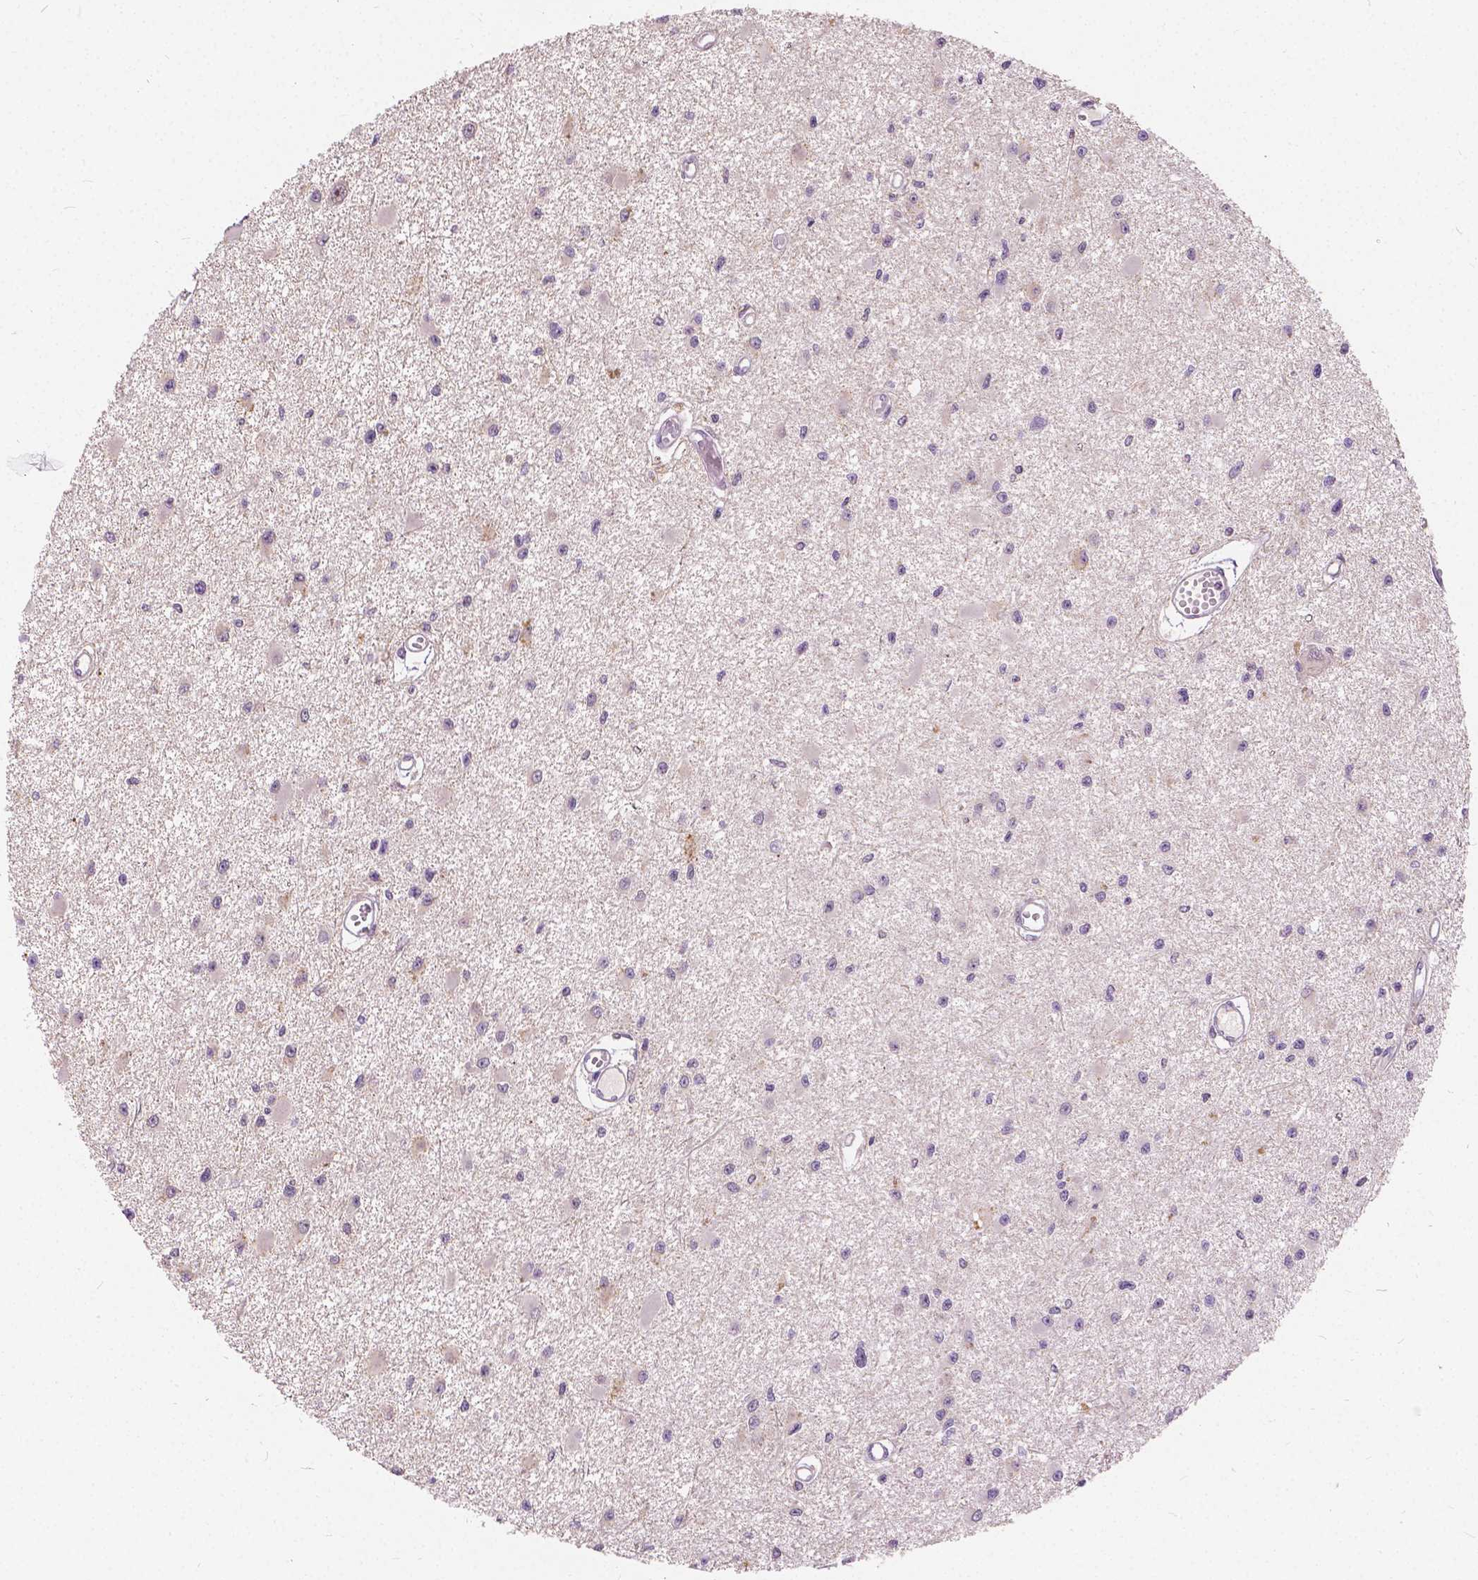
{"staining": {"intensity": "negative", "quantity": "none", "location": "none"}, "tissue": "glioma", "cell_type": "Tumor cells", "image_type": "cancer", "snomed": [{"axis": "morphology", "description": "Glioma, malignant, High grade"}, {"axis": "topography", "description": "Brain"}], "caption": "This is a histopathology image of immunohistochemistry (IHC) staining of malignant glioma (high-grade), which shows no positivity in tumor cells.", "gene": "DLX6", "patient": {"sex": "male", "age": 54}}